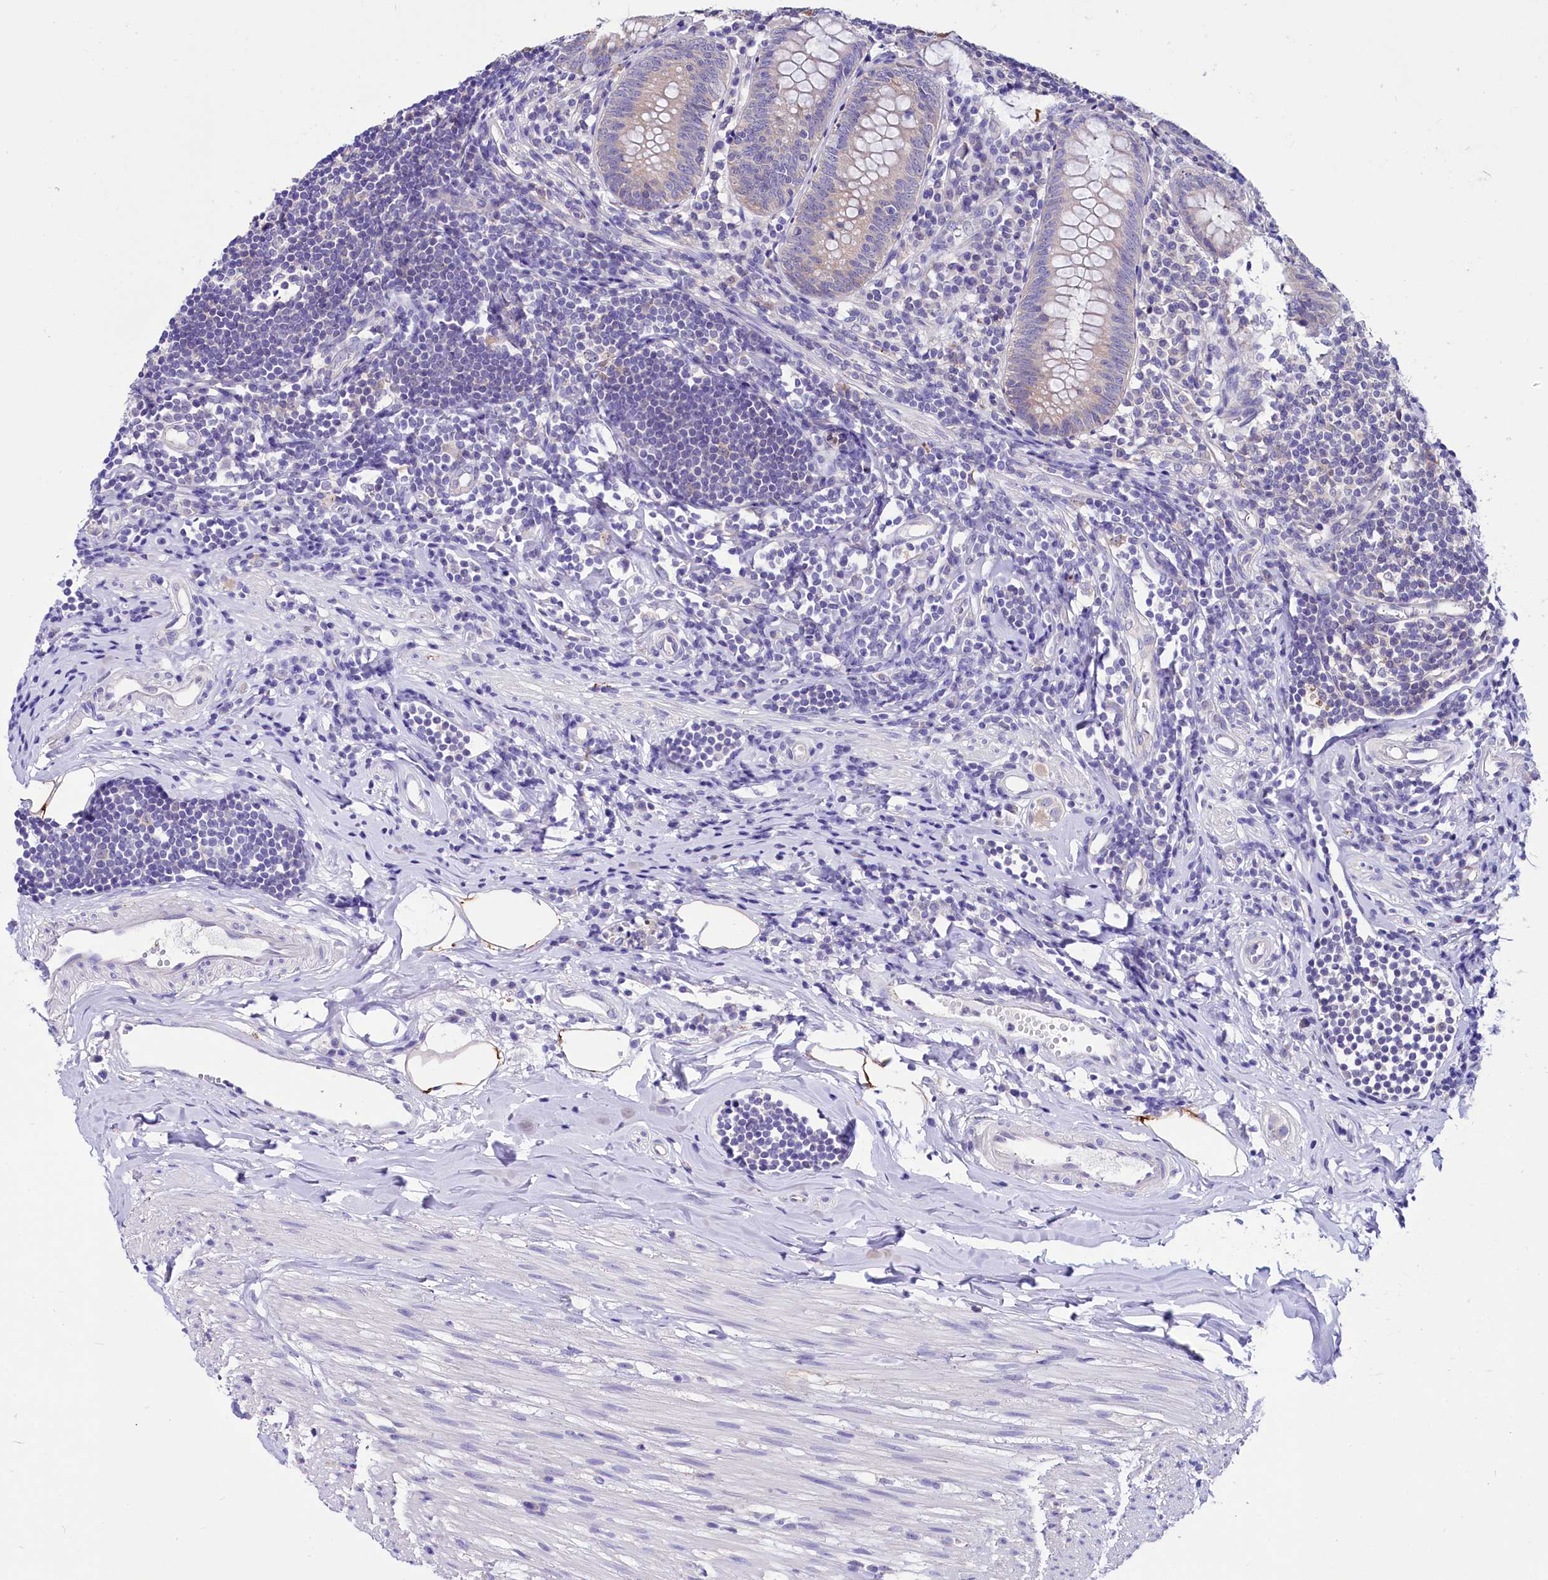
{"staining": {"intensity": "weak", "quantity": "25%-75%", "location": "cytoplasmic/membranous"}, "tissue": "appendix", "cell_type": "Glandular cells", "image_type": "normal", "snomed": [{"axis": "morphology", "description": "Normal tissue, NOS"}, {"axis": "topography", "description": "Appendix"}], "caption": "Normal appendix shows weak cytoplasmic/membranous positivity in approximately 25%-75% of glandular cells The staining is performed using DAB (3,3'-diaminobenzidine) brown chromogen to label protein expression. The nuclei are counter-stained blue using hematoxylin..", "gene": "ABHD5", "patient": {"sex": "female", "age": 54}}